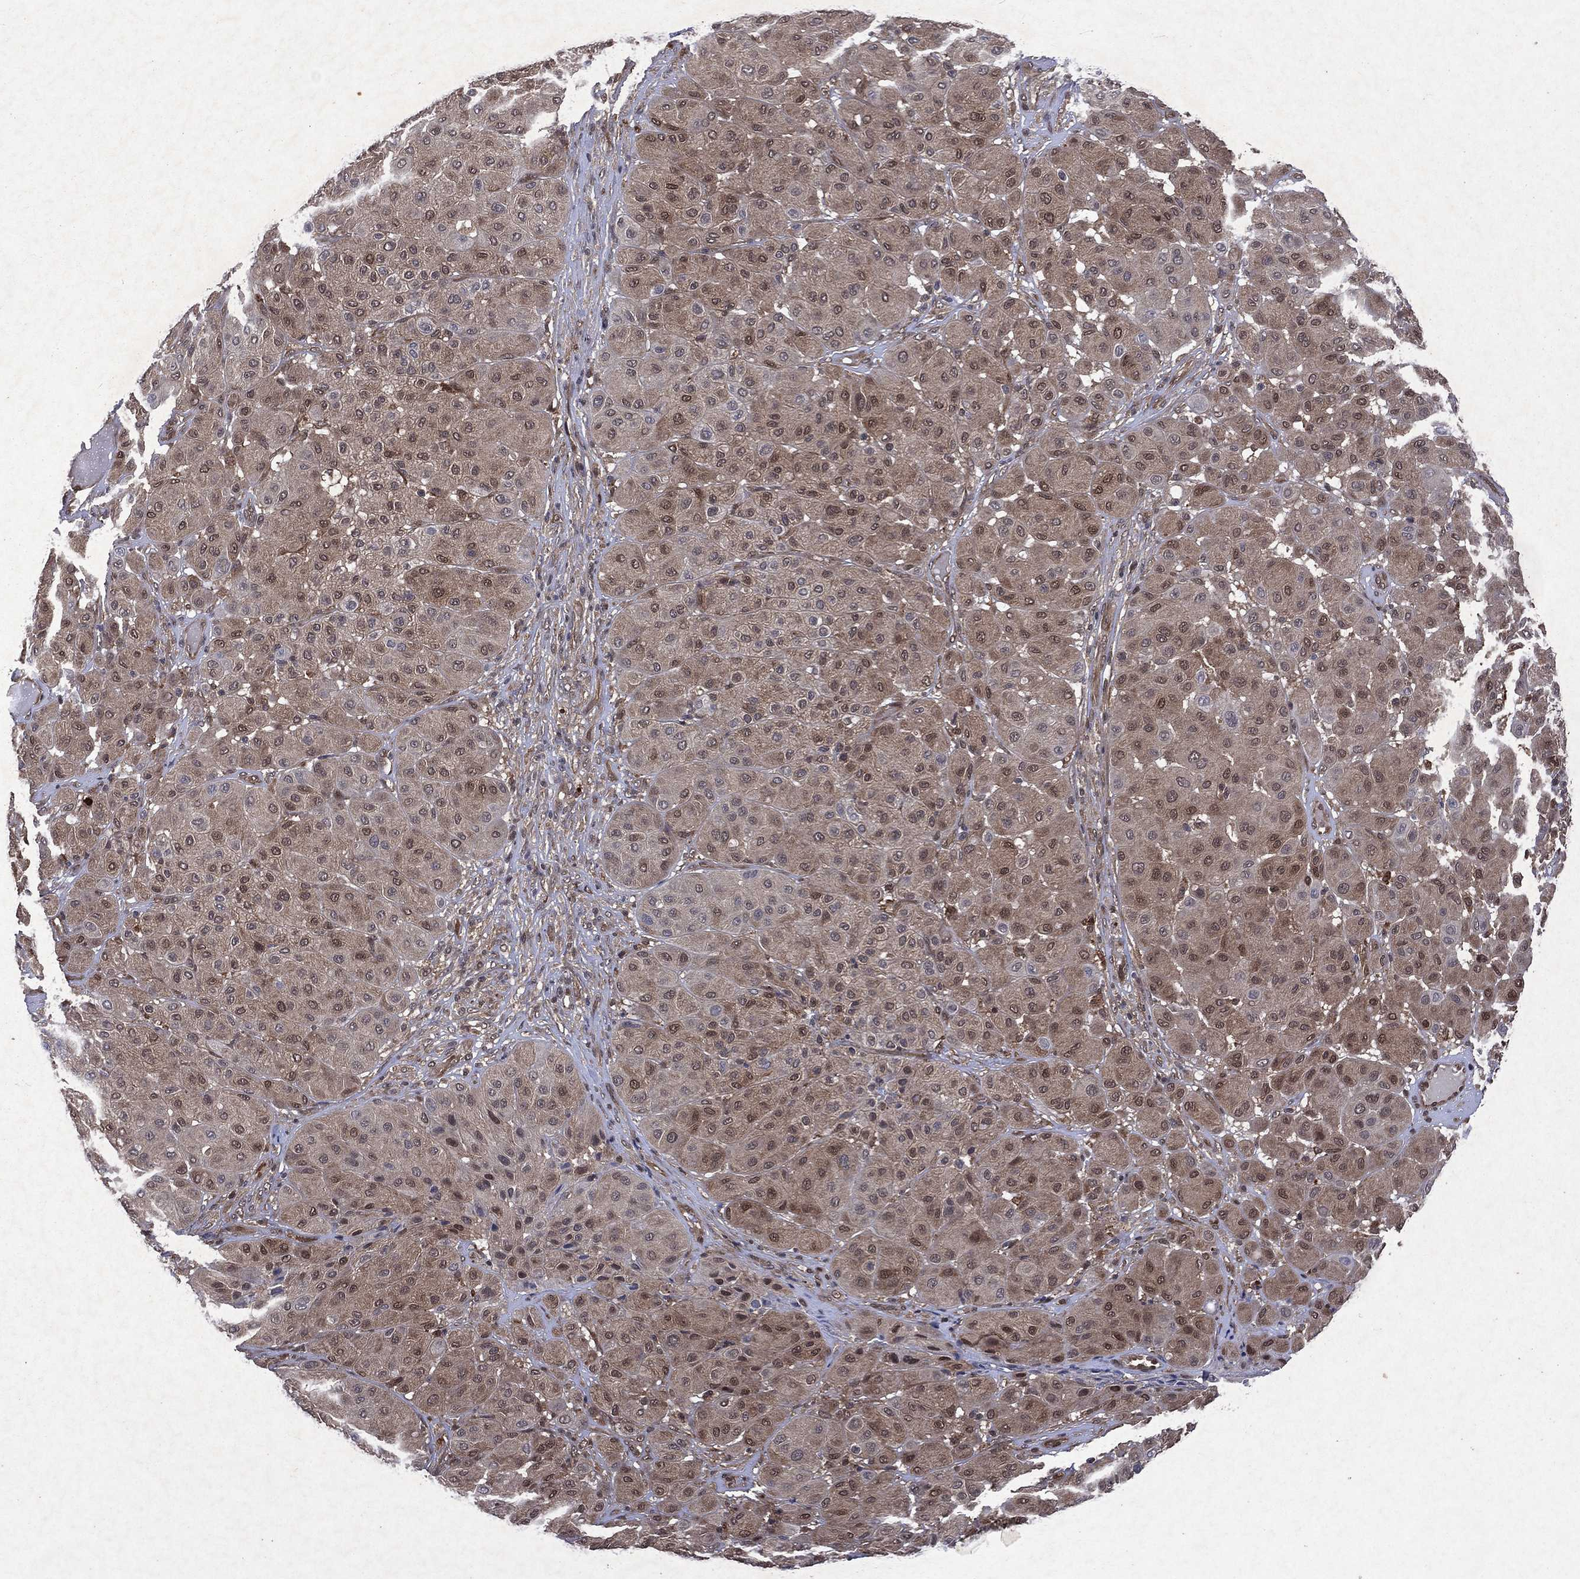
{"staining": {"intensity": "moderate", "quantity": "25%-75%", "location": "cytoplasmic/membranous,nuclear"}, "tissue": "melanoma", "cell_type": "Tumor cells", "image_type": "cancer", "snomed": [{"axis": "morphology", "description": "Malignant melanoma, Metastatic site"}, {"axis": "topography", "description": "Smooth muscle"}], "caption": "IHC (DAB (3,3'-diaminobenzidine)) staining of melanoma reveals moderate cytoplasmic/membranous and nuclear protein positivity in approximately 25%-75% of tumor cells.", "gene": "MTAP", "patient": {"sex": "male", "age": 41}}